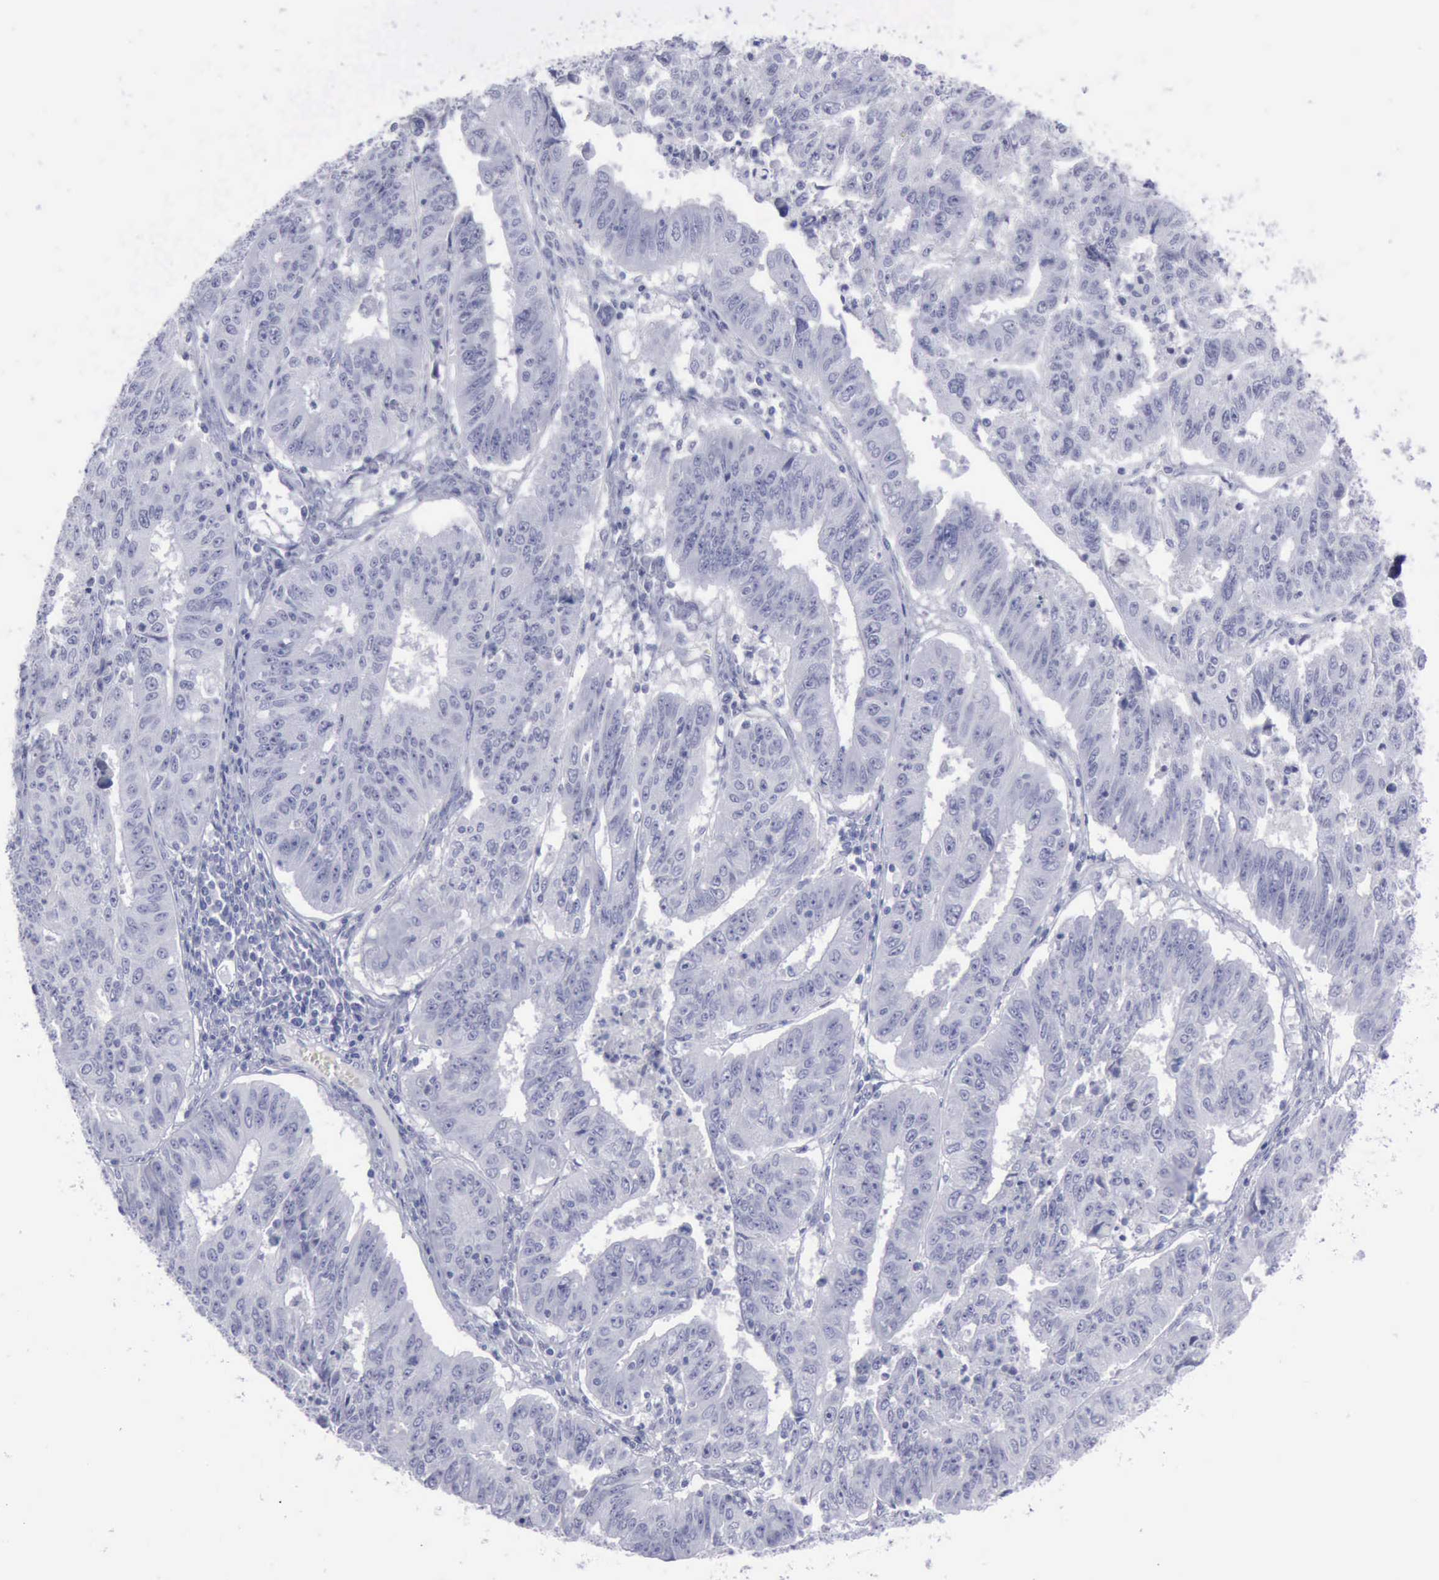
{"staining": {"intensity": "negative", "quantity": "none", "location": "none"}, "tissue": "endometrial cancer", "cell_type": "Tumor cells", "image_type": "cancer", "snomed": [{"axis": "morphology", "description": "Adenocarcinoma, NOS"}, {"axis": "topography", "description": "Endometrium"}], "caption": "This is an IHC image of human adenocarcinoma (endometrial). There is no staining in tumor cells.", "gene": "KRT13", "patient": {"sex": "female", "age": 42}}